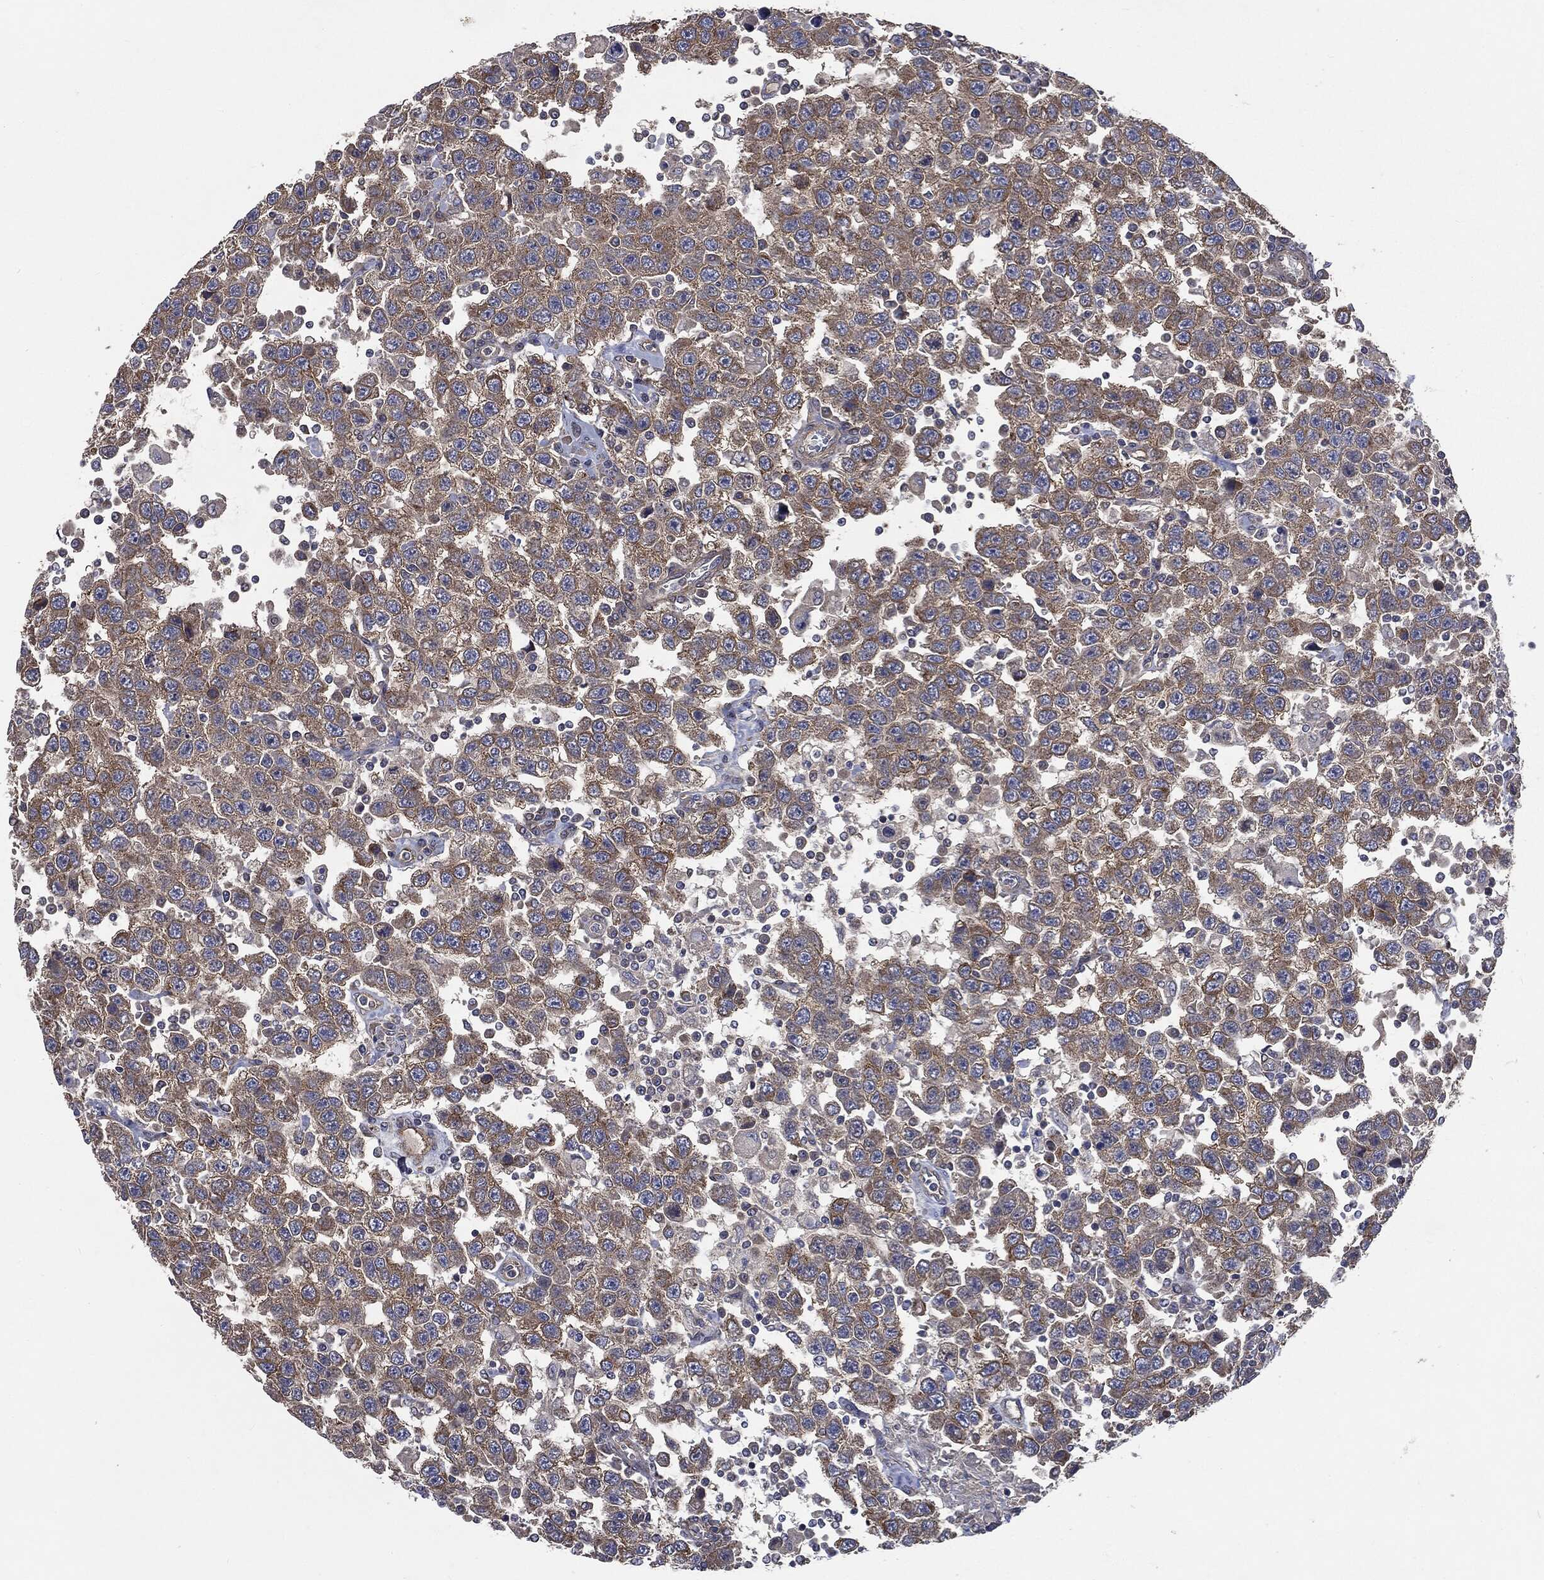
{"staining": {"intensity": "moderate", "quantity": ">75%", "location": "cytoplasmic/membranous"}, "tissue": "testis cancer", "cell_type": "Tumor cells", "image_type": "cancer", "snomed": [{"axis": "morphology", "description": "Seminoma, NOS"}, {"axis": "topography", "description": "Testis"}], "caption": "An immunohistochemistry (IHC) photomicrograph of tumor tissue is shown. Protein staining in brown labels moderate cytoplasmic/membranous positivity in seminoma (testis) within tumor cells. The protein is stained brown, and the nuclei are stained in blue (DAB (3,3'-diaminobenzidine) IHC with brightfield microscopy, high magnification).", "gene": "EPS15L1", "patient": {"sex": "male", "age": 41}}